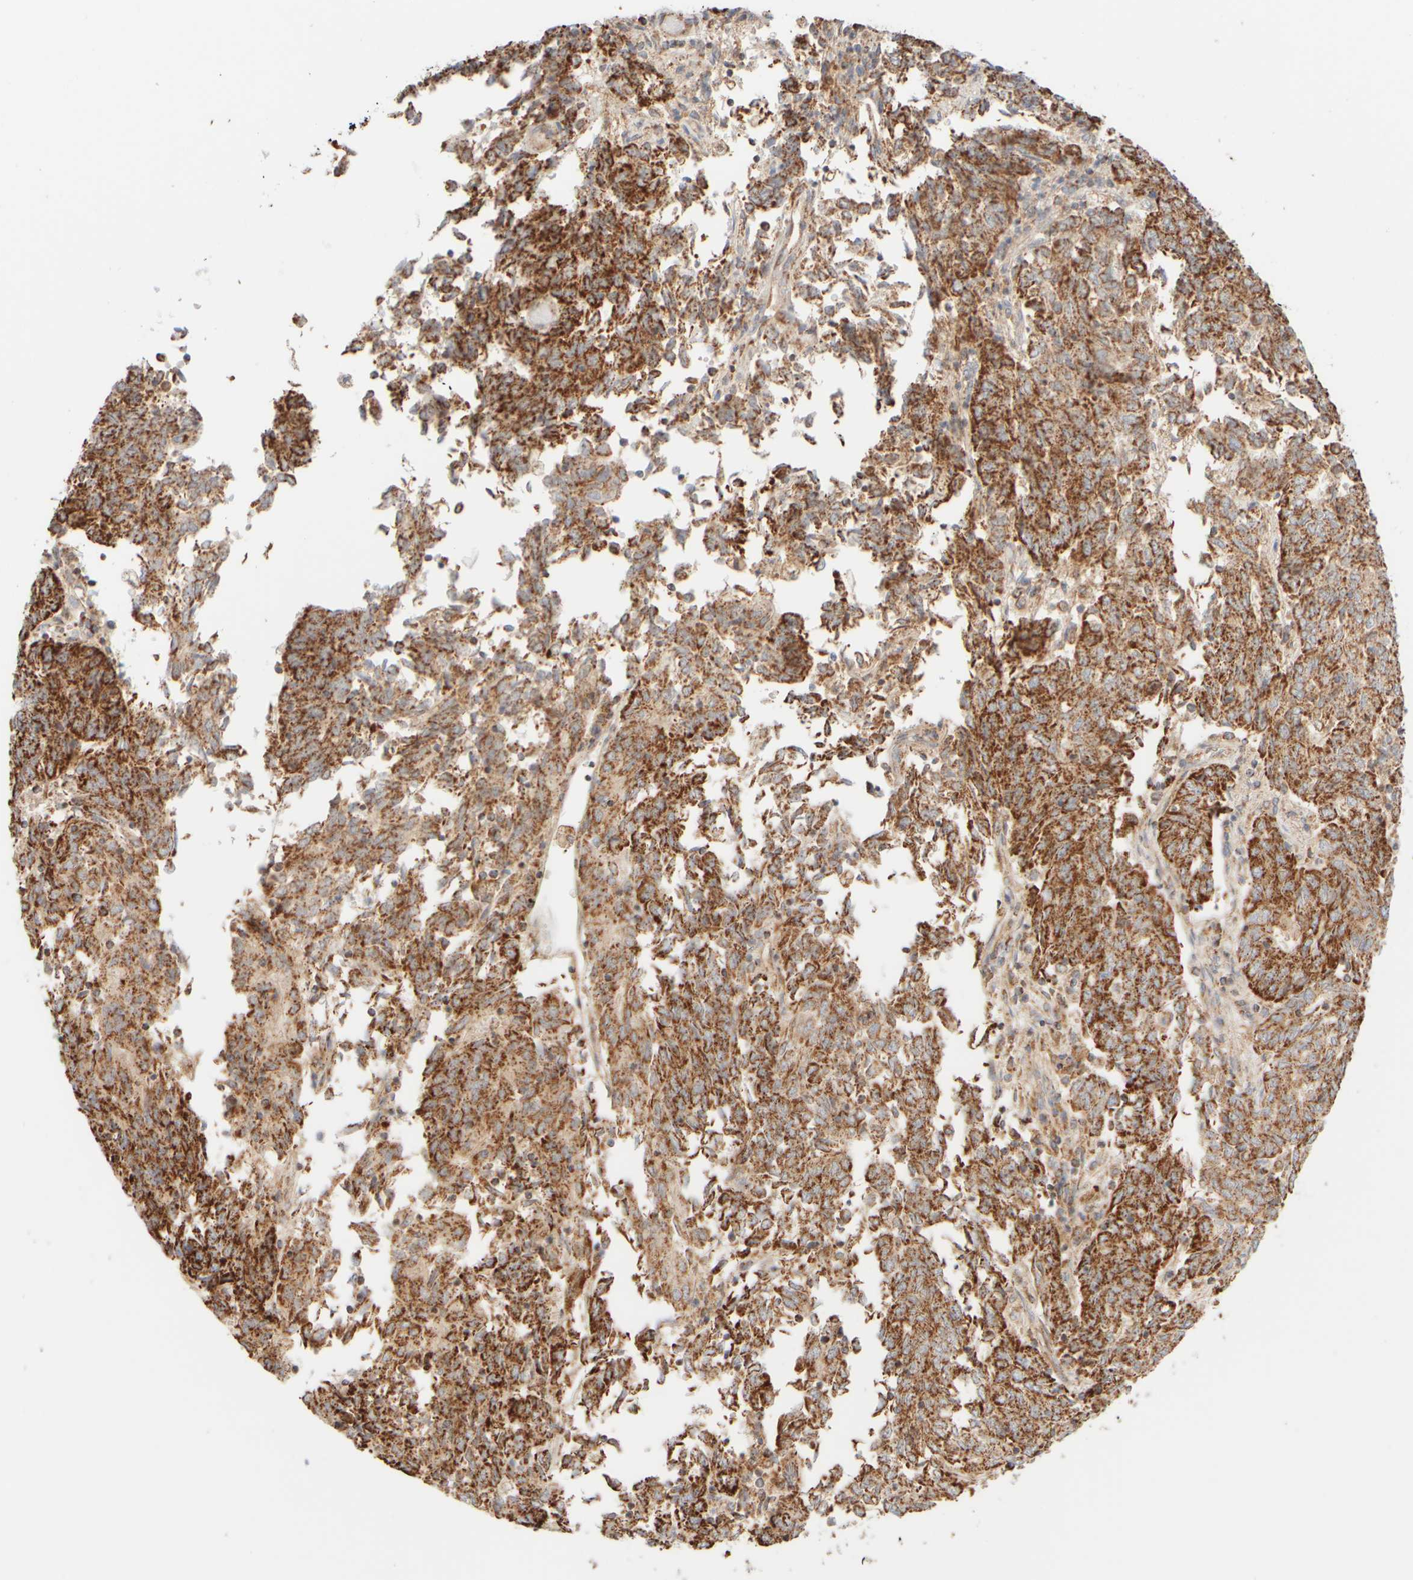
{"staining": {"intensity": "strong", "quantity": ">75%", "location": "cytoplasmic/membranous"}, "tissue": "endometrial cancer", "cell_type": "Tumor cells", "image_type": "cancer", "snomed": [{"axis": "morphology", "description": "Adenocarcinoma, NOS"}, {"axis": "topography", "description": "Endometrium"}], "caption": "Adenocarcinoma (endometrial) stained for a protein (brown) reveals strong cytoplasmic/membranous positive positivity in about >75% of tumor cells.", "gene": "APBB2", "patient": {"sex": "female", "age": 80}}